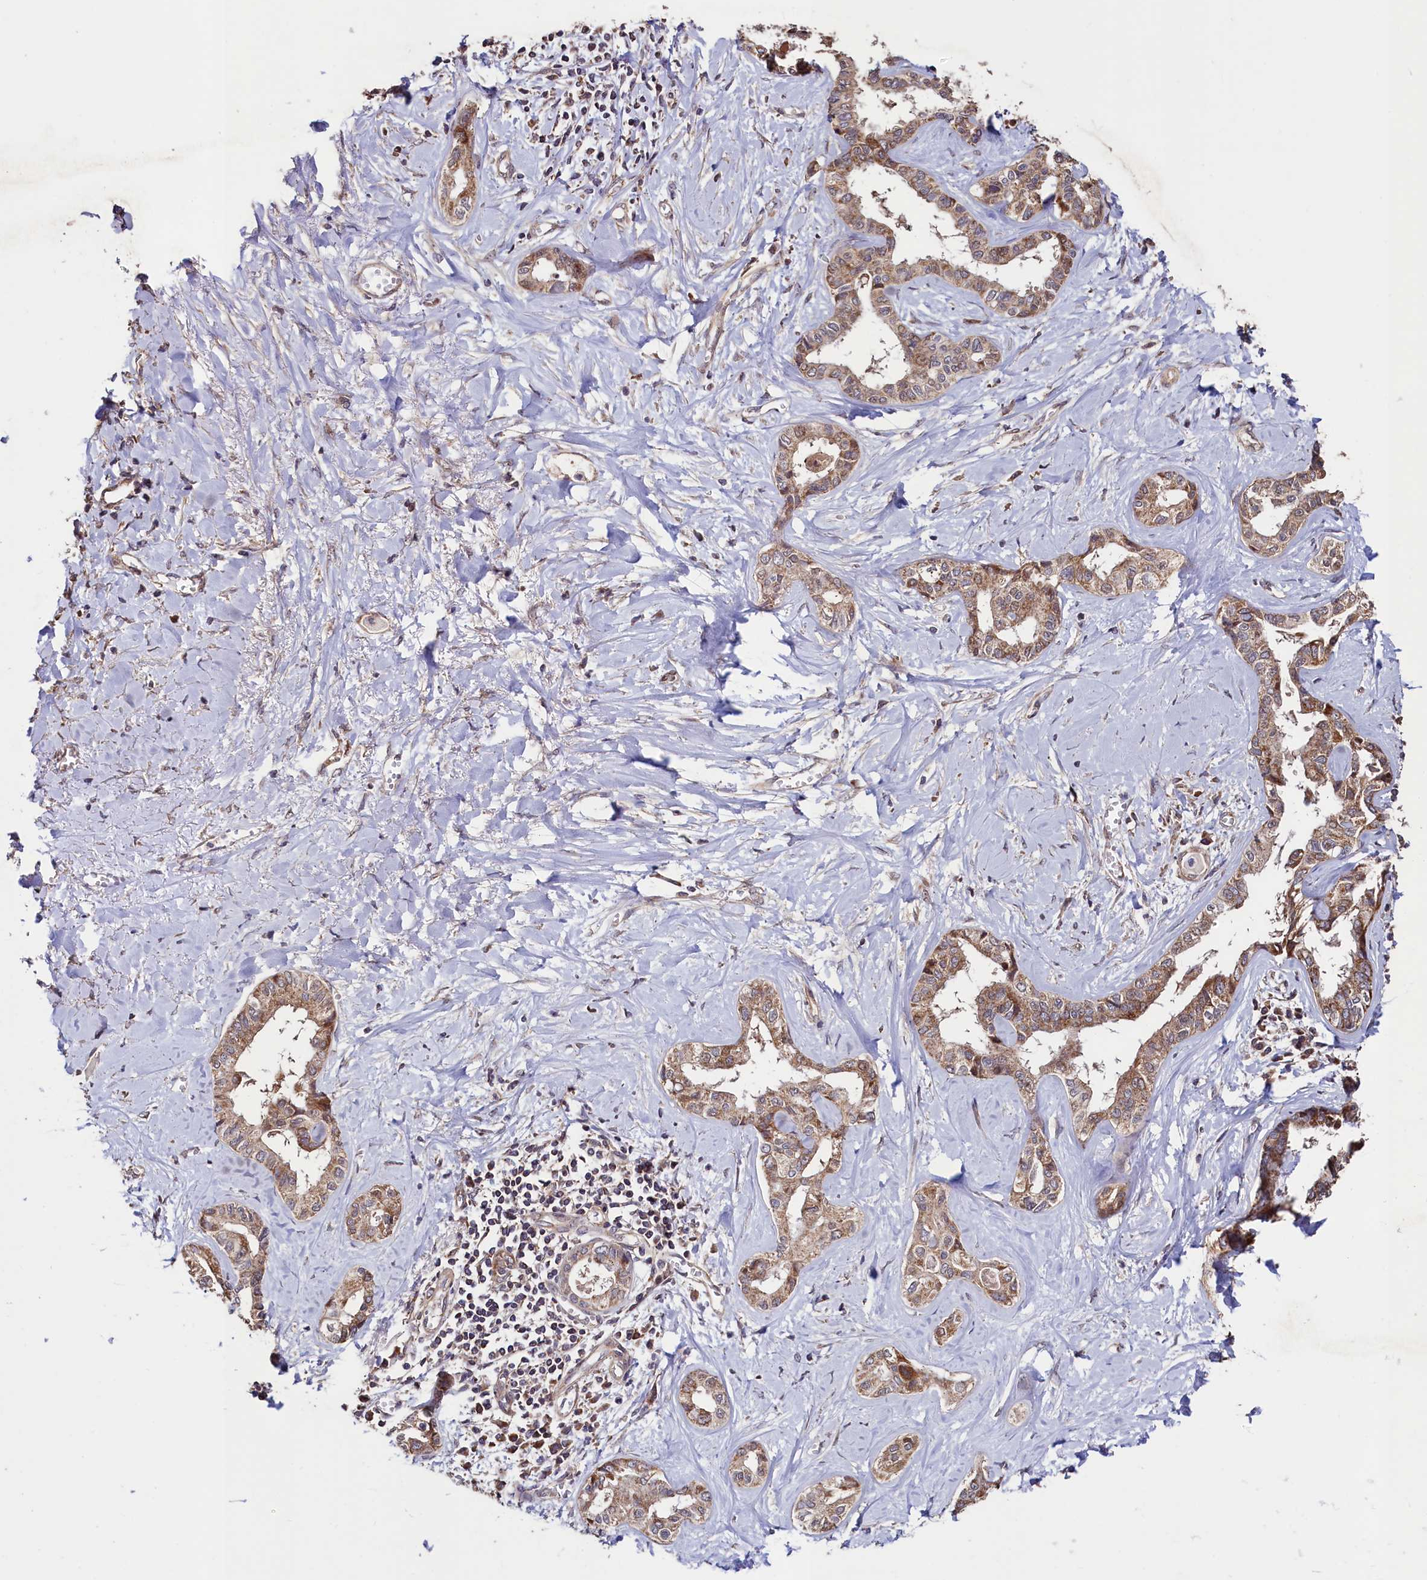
{"staining": {"intensity": "moderate", "quantity": ">75%", "location": "cytoplasmic/membranous"}, "tissue": "liver cancer", "cell_type": "Tumor cells", "image_type": "cancer", "snomed": [{"axis": "morphology", "description": "Cholangiocarcinoma"}, {"axis": "topography", "description": "Liver"}], "caption": "Liver cholangiocarcinoma tissue demonstrates moderate cytoplasmic/membranous positivity in approximately >75% of tumor cells, visualized by immunohistochemistry.", "gene": "RBFA", "patient": {"sex": "female", "age": 77}}